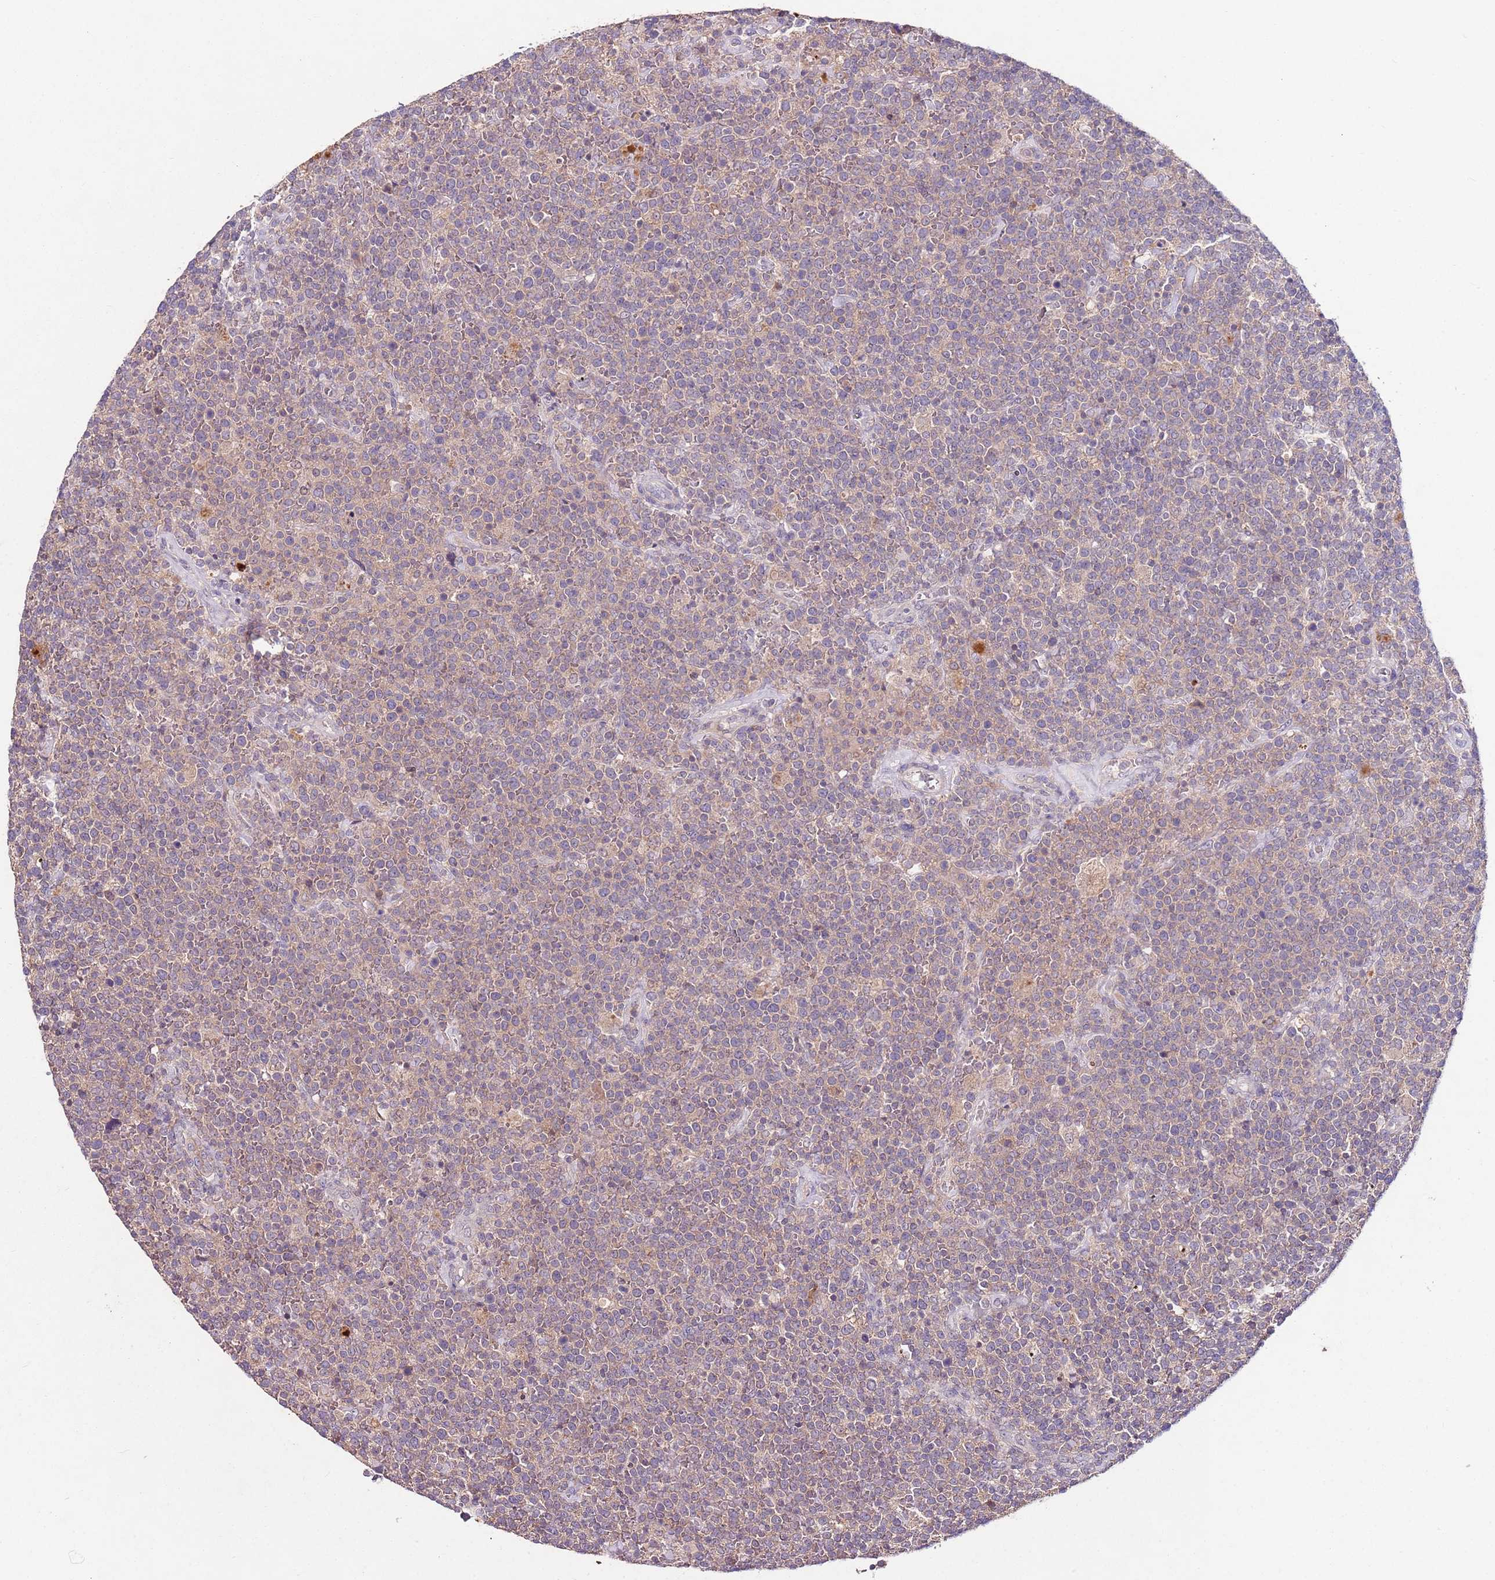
{"staining": {"intensity": "weak", "quantity": "<25%", "location": "cytoplasmic/membranous"}, "tissue": "lymphoma", "cell_type": "Tumor cells", "image_type": "cancer", "snomed": [{"axis": "morphology", "description": "Malignant lymphoma, non-Hodgkin's type, High grade"}, {"axis": "topography", "description": "Lymph node"}], "caption": "An immunohistochemistry micrograph of high-grade malignant lymphoma, non-Hodgkin's type is shown. There is no staining in tumor cells of high-grade malignant lymphoma, non-Hodgkin's type. The staining is performed using DAB brown chromogen with nuclei counter-stained in using hematoxylin.", "gene": "NRDE2", "patient": {"sex": "male", "age": 61}}